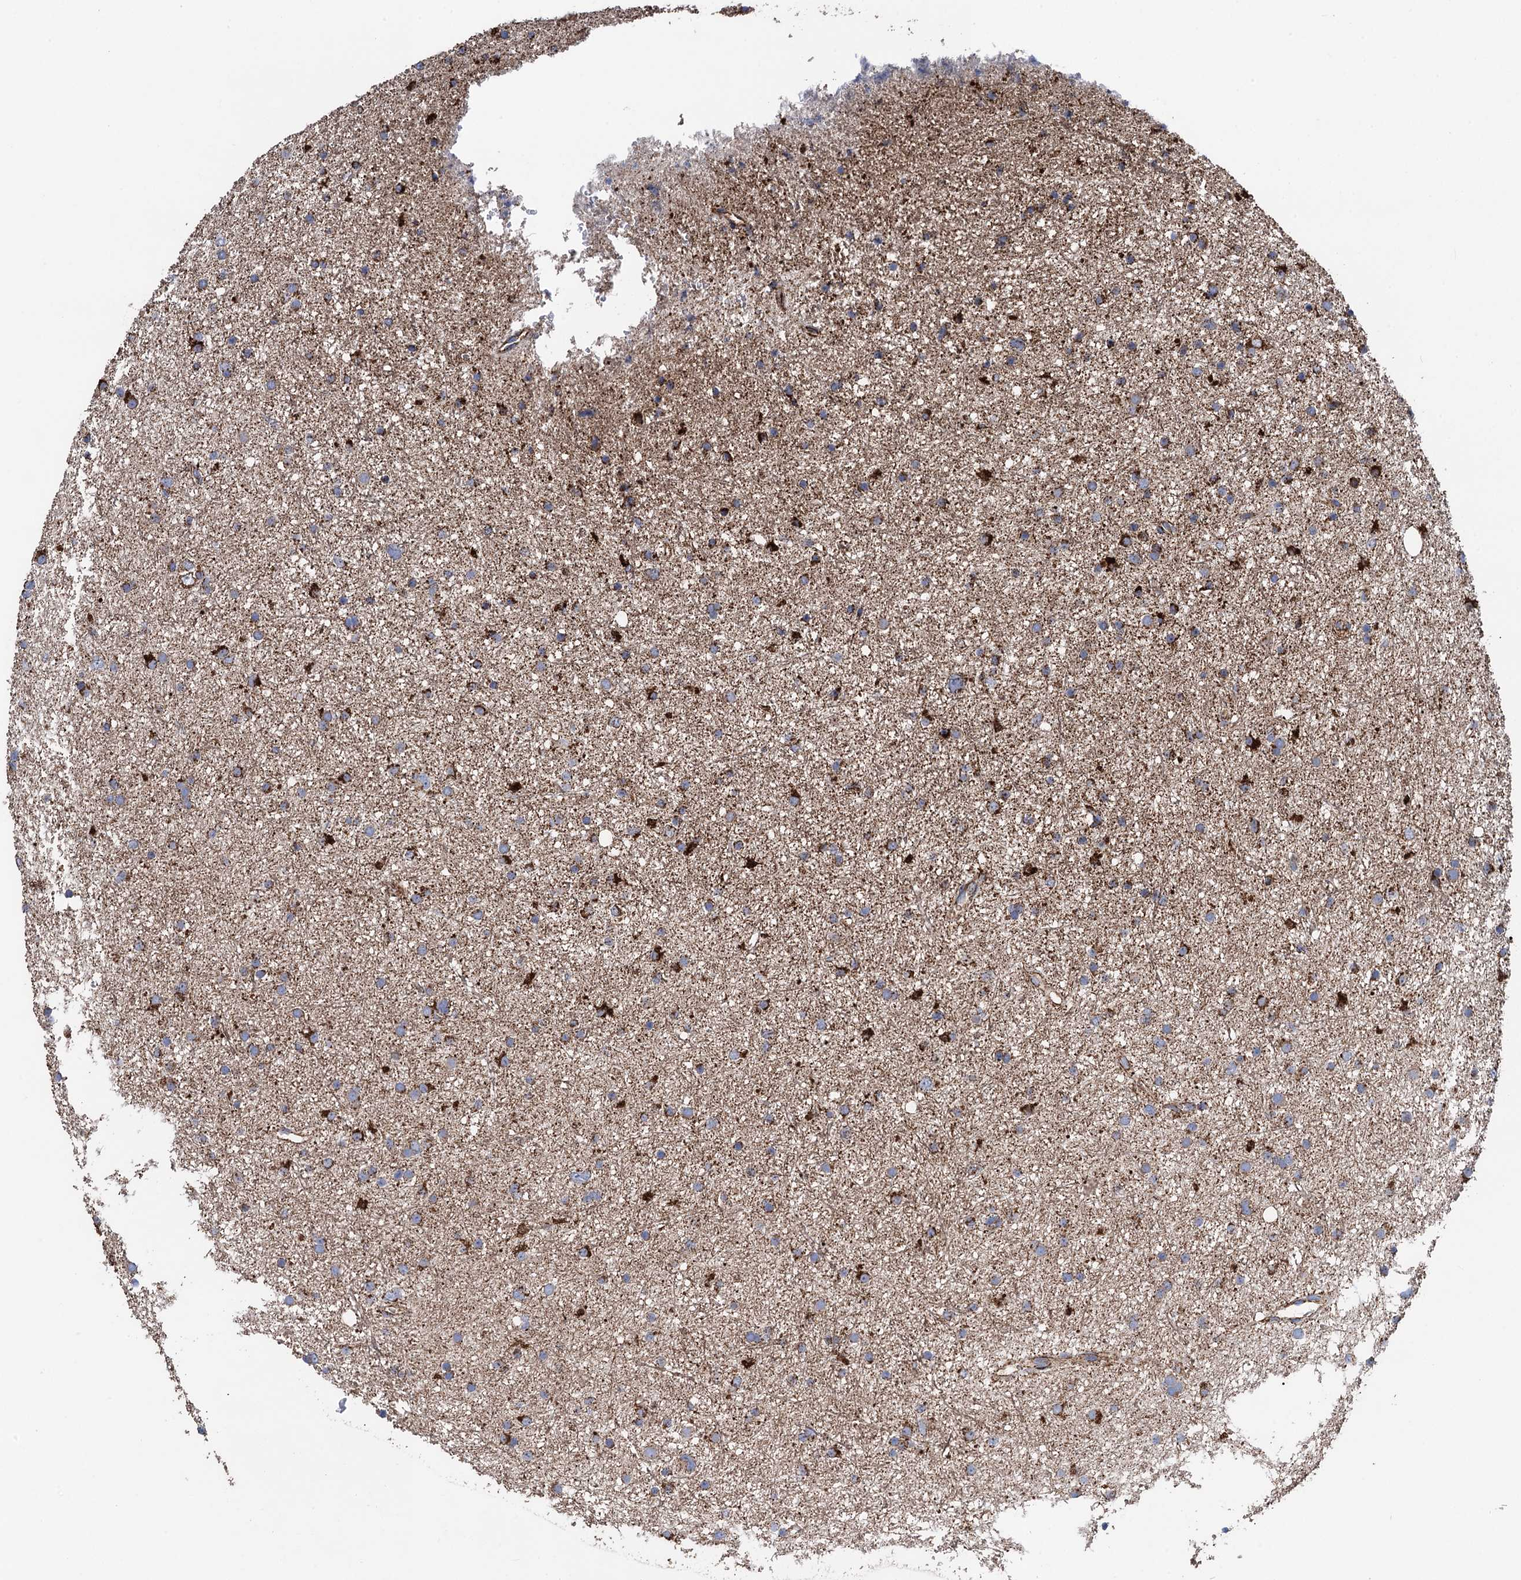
{"staining": {"intensity": "moderate", "quantity": "25%-75%", "location": "cytoplasmic/membranous"}, "tissue": "glioma", "cell_type": "Tumor cells", "image_type": "cancer", "snomed": [{"axis": "morphology", "description": "Glioma, malignant, Low grade"}, {"axis": "topography", "description": "Cerebral cortex"}], "caption": "The histopathology image exhibits immunohistochemical staining of glioma. There is moderate cytoplasmic/membranous expression is seen in approximately 25%-75% of tumor cells. (Stains: DAB (3,3'-diaminobenzidine) in brown, nuclei in blue, Microscopy: brightfield microscopy at high magnification).", "gene": "DGLUCY", "patient": {"sex": "female", "age": 39}}